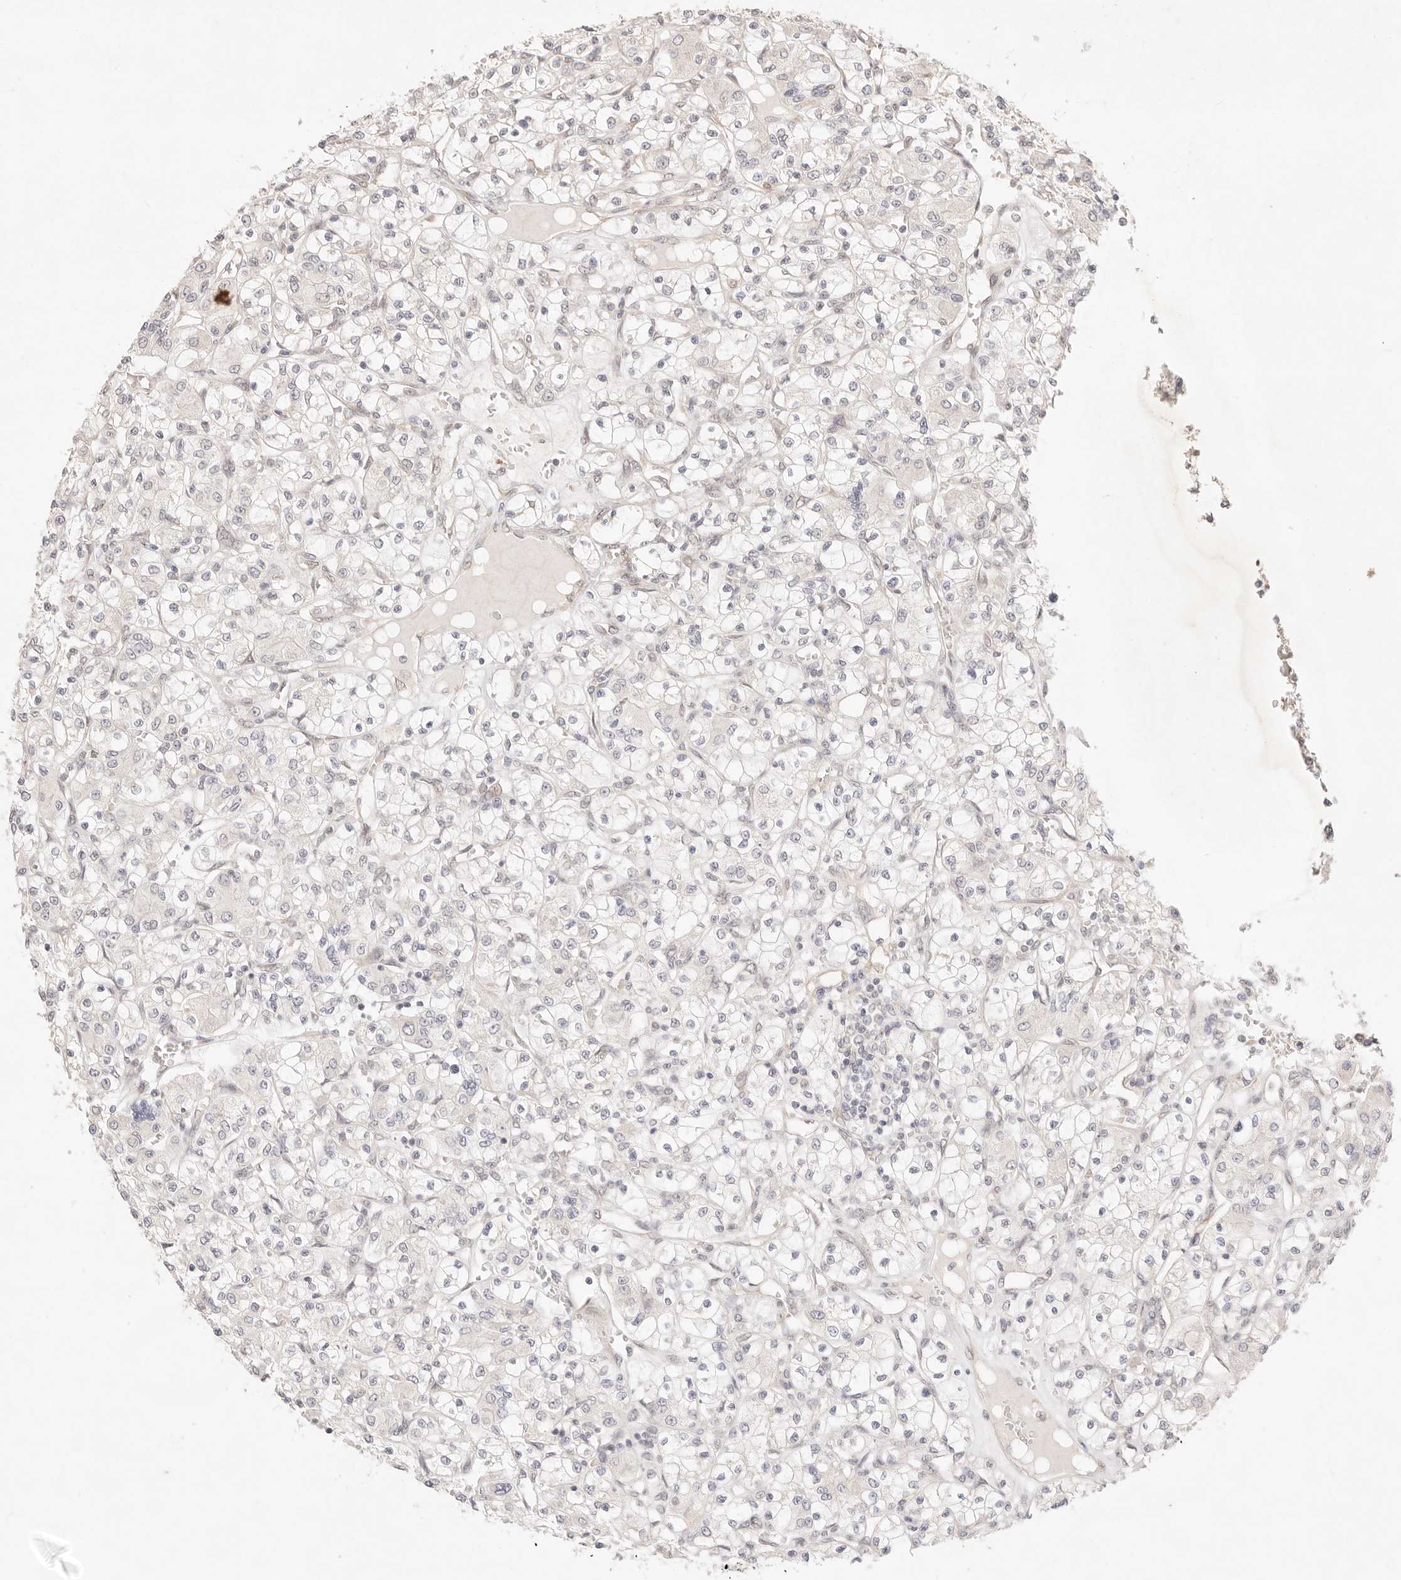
{"staining": {"intensity": "negative", "quantity": "none", "location": "none"}, "tissue": "renal cancer", "cell_type": "Tumor cells", "image_type": "cancer", "snomed": [{"axis": "morphology", "description": "Adenocarcinoma, NOS"}, {"axis": "topography", "description": "Kidney"}], "caption": "Tumor cells show no significant protein positivity in renal adenocarcinoma.", "gene": "GPR156", "patient": {"sex": "female", "age": 59}}